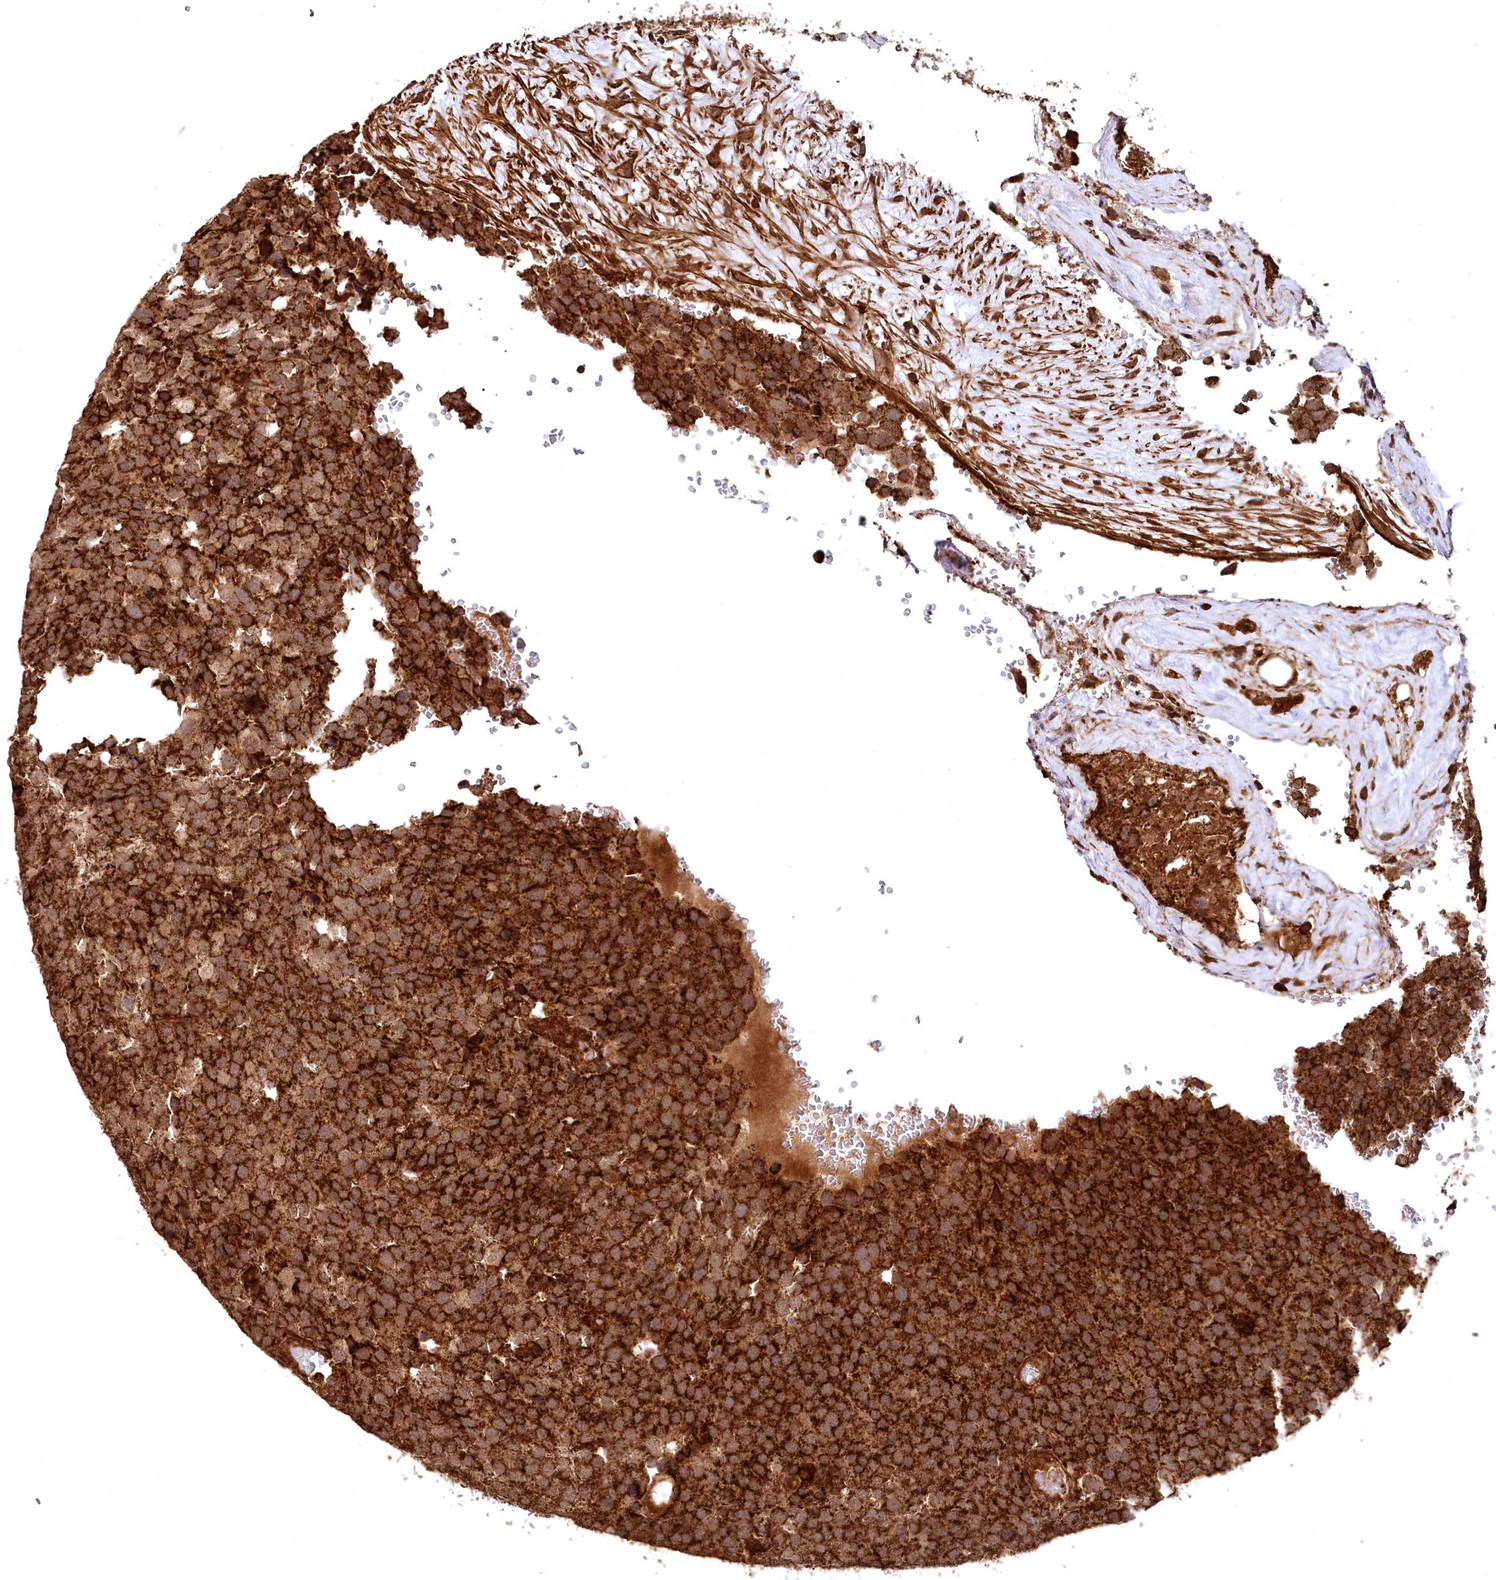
{"staining": {"intensity": "strong", "quantity": "25%-75%", "location": "cytoplasmic/membranous"}, "tissue": "testis cancer", "cell_type": "Tumor cells", "image_type": "cancer", "snomed": [{"axis": "morphology", "description": "Seminoma, NOS"}, {"axis": "topography", "description": "Testis"}], "caption": "Immunohistochemistry (DAB (3,3'-diaminobenzidine)) staining of testis cancer (seminoma) reveals strong cytoplasmic/membranous protein expression in approximately 25%-75% of tumor cells.", "gene": "STUB1", "patient": {"sex": "male", "age": 71}}